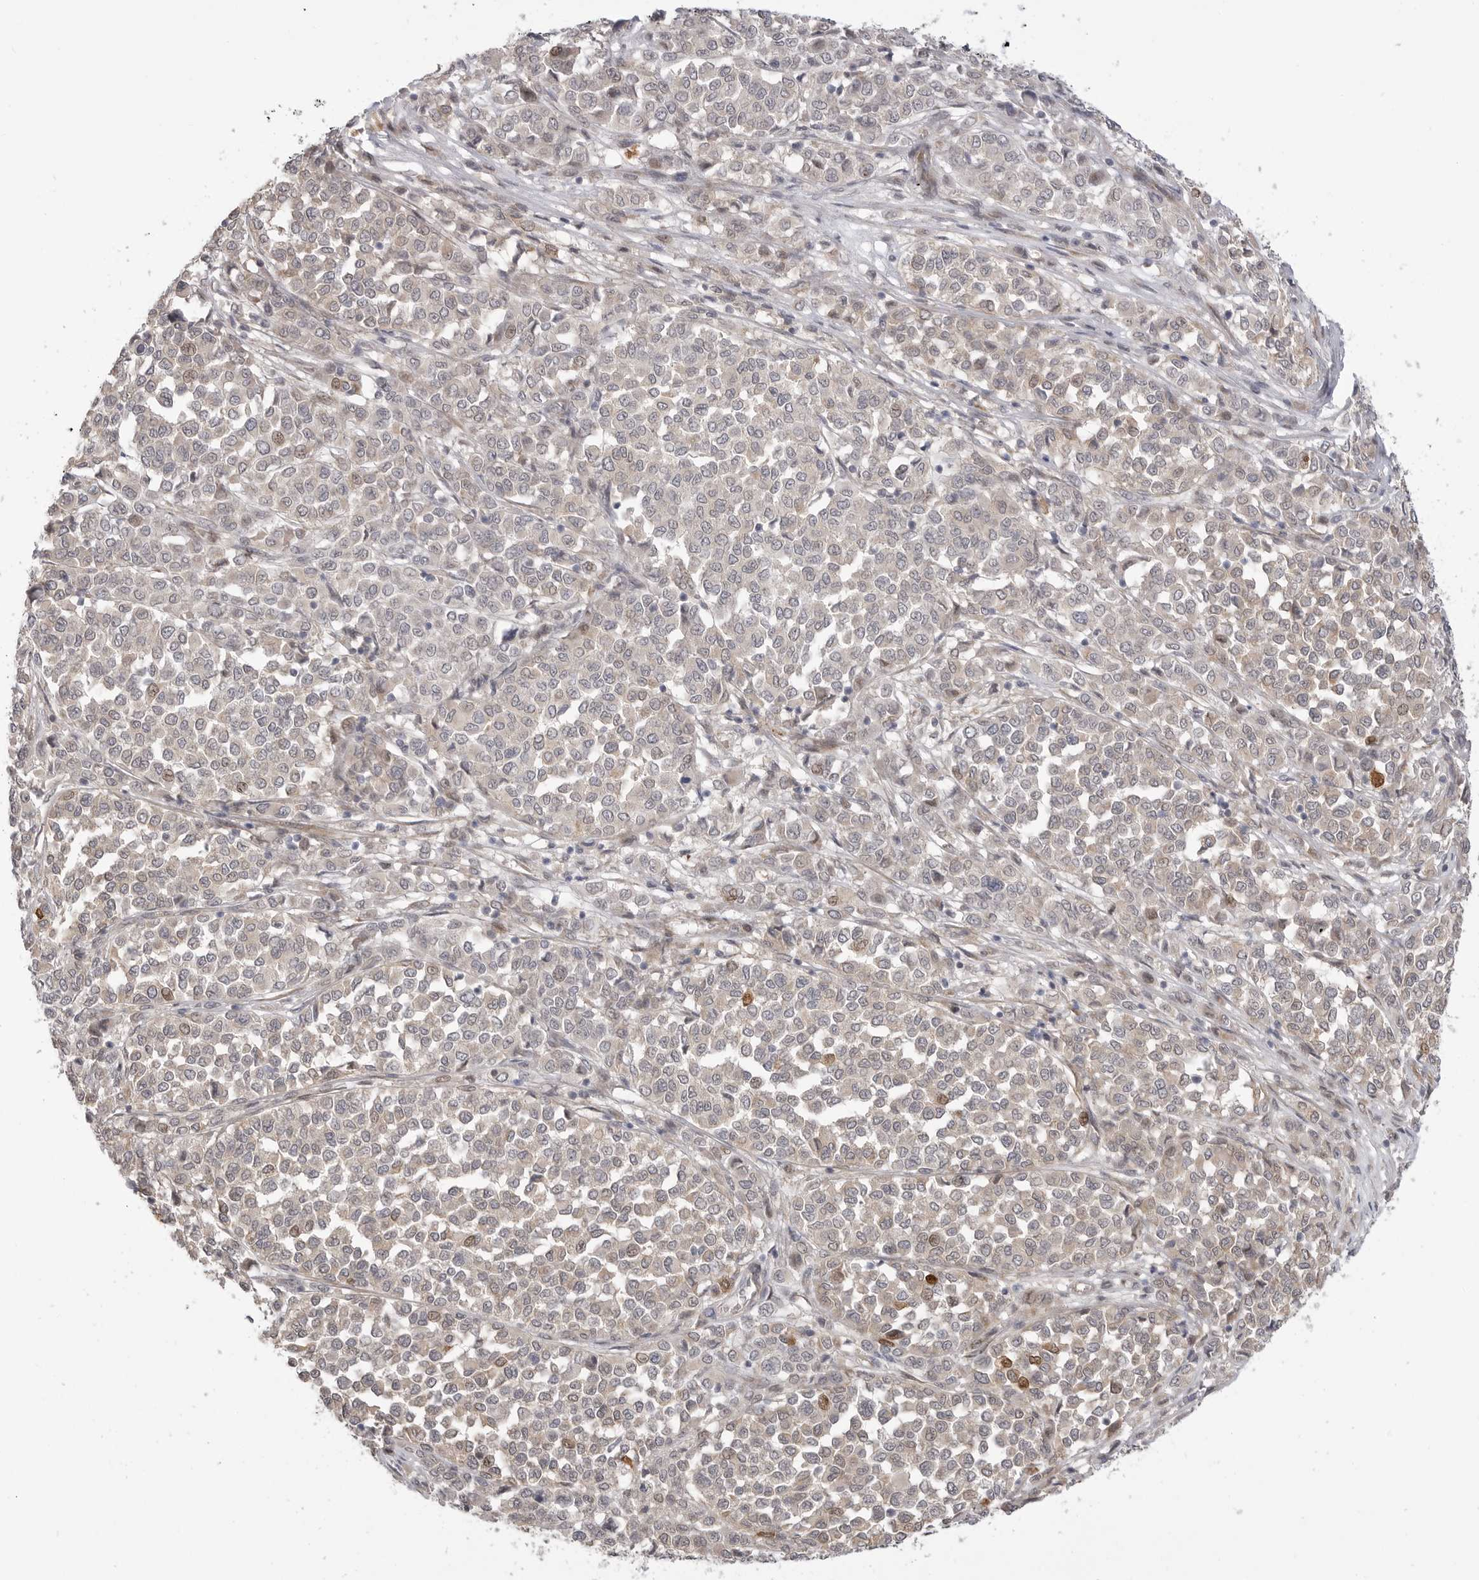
{"staining": {"intensity": "moderate", "quantity": "<25%", "location": "nuclear"}, "tissue": "melanoma", "cell_type": "Tumor cells", "image_type": "cancer", "snomed": [{"axis": "morphology", "description": "Malignant melanoma, Metastatic site"}, {"axis": "topography", "description": "Pancreas"}], "caption": "A histopathology image of melanoma stained for a protein demonstrates moderate nuclear brown staining in tumor cells.", "gene": "GGT6", "patient": {"sex": "female", "age": 30}}